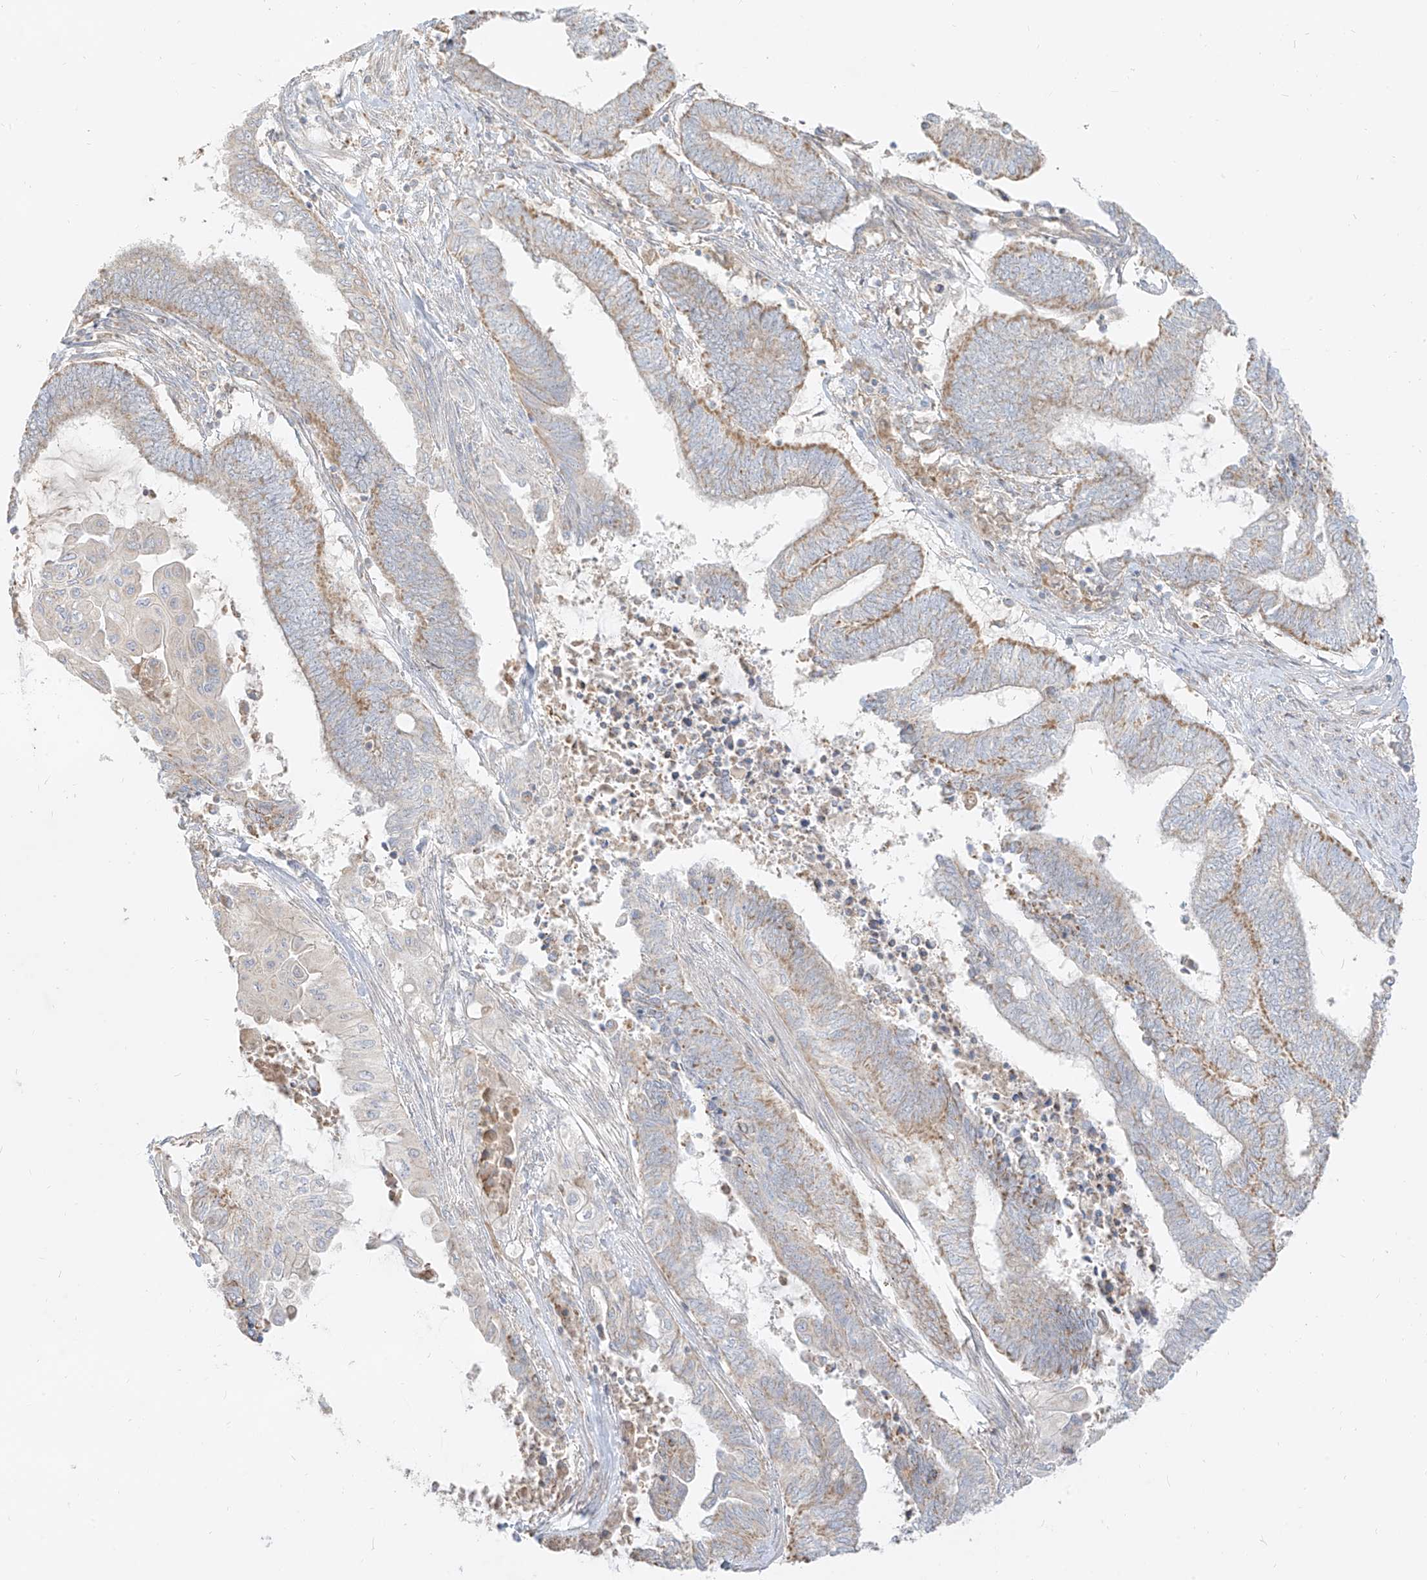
{"staining": {"intensity": "moderate", "quantity": "25%-75%", "location": "cytoplasmic/membranous"}, "tissue": "endometrial cancer", "cell_type": "Tumor cells", "image_type": "cancer", "snomed": [{"axis": "morphology", "description": "Adenocarcinoma, NOS"}, {"axis": "topography", "description": "Uterus"}, {"axis": "topography", "description": "Endometrium"}], "caption": "A high-resolution micrograph shows IHC staining of endometrial cancer (adenocarcinoma), which reveals moderate cytoplasmic/membranous positivity in about 25%-75% of tumor cells. (brown staining indicates protein expression, while blue staining denotes nuclei).", "gene": "ZIM3", "patient": {"sex": "female", "age": 70}}